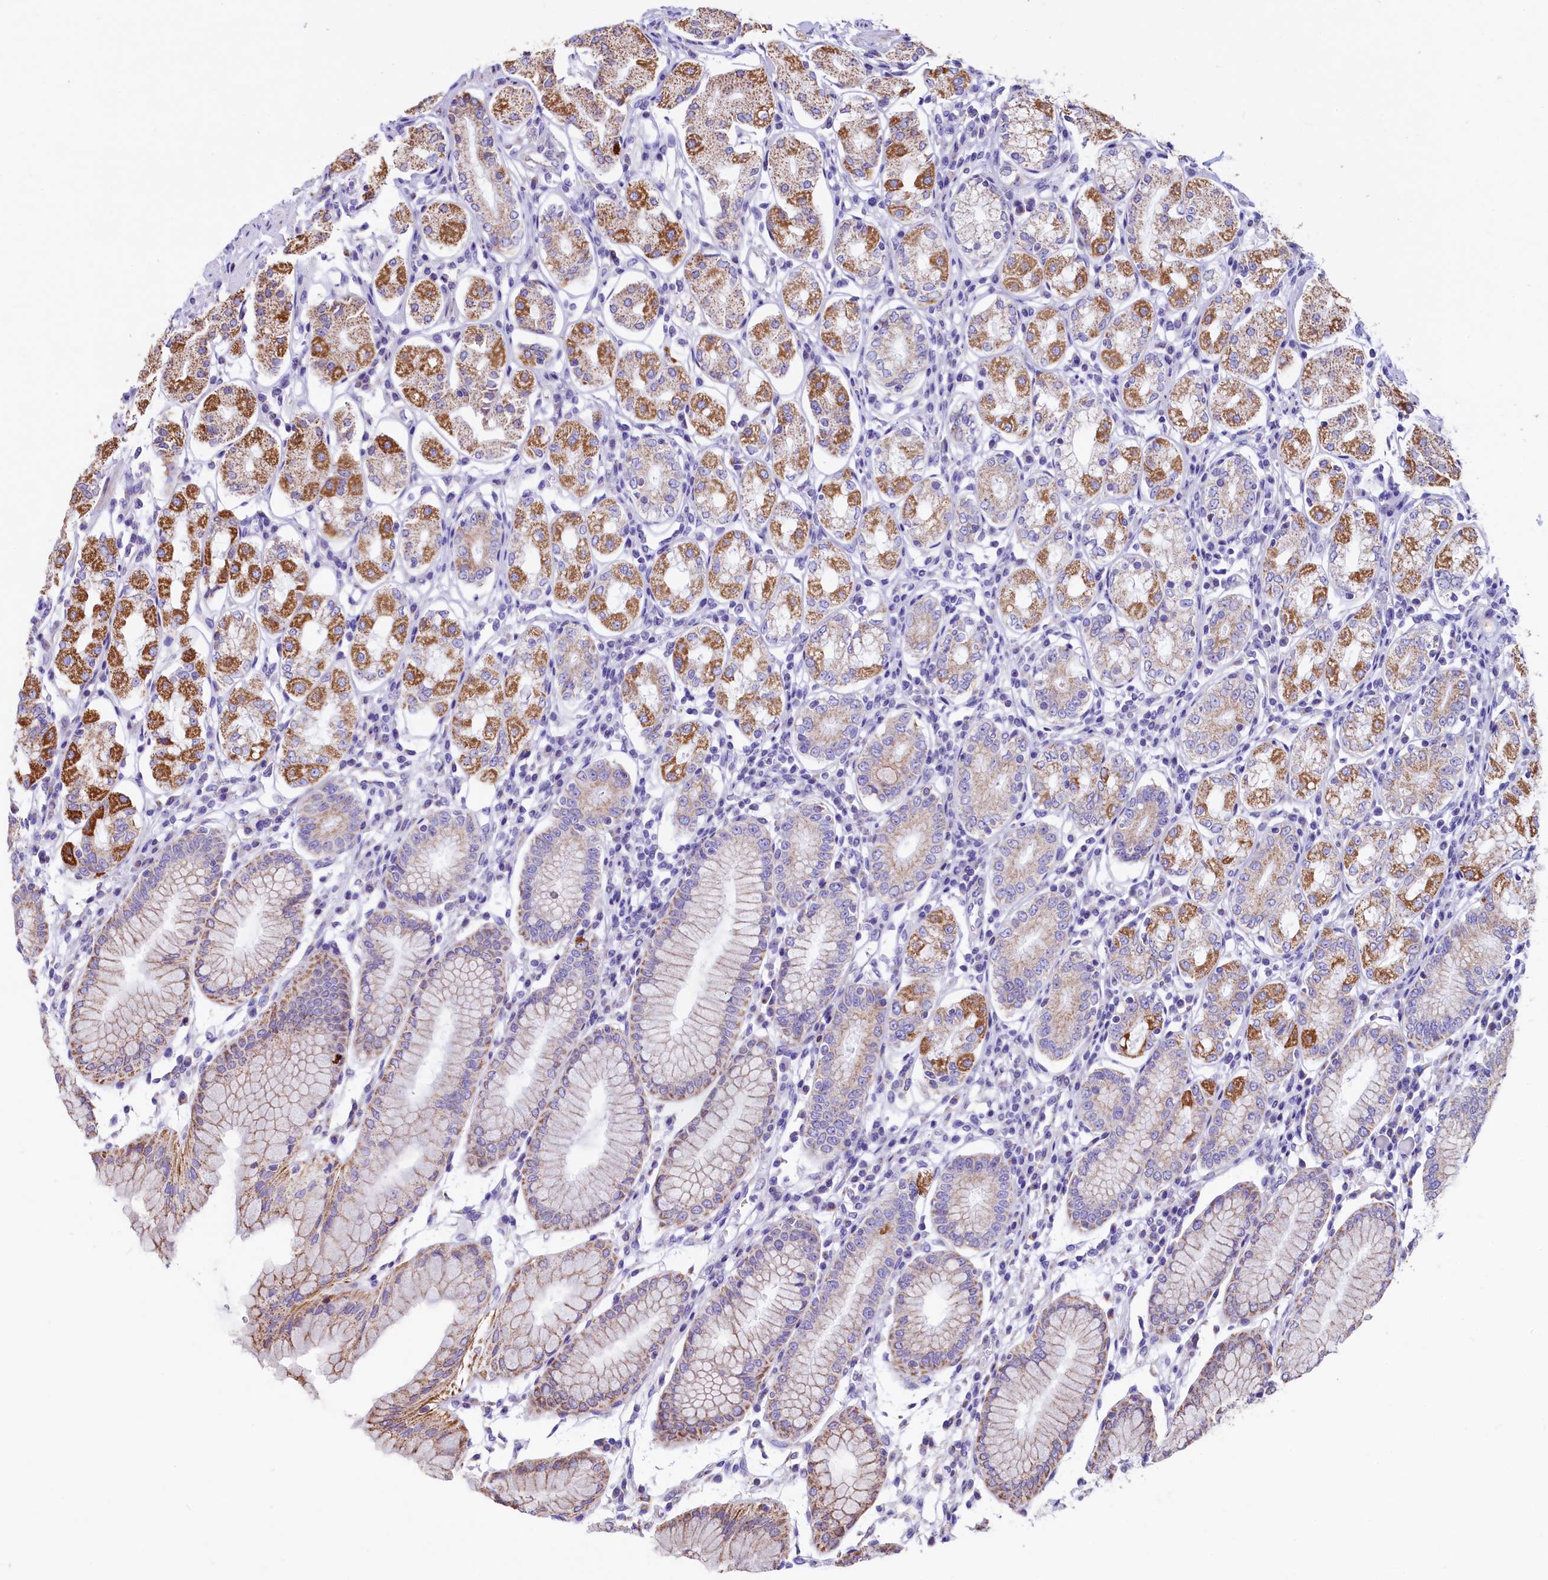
{"staining": {"intensity": "moderate", "quantity": "25%-75%", "location": "cytoplasmic/membranous"}, "tissue": "stomach", "cell_type": "Glandular cells", "image_type": "normal", "snomed": [{"axis": "morphology", "description": "Normal tissue, NOS"}, {"axis": "topography", "description": "Stomach"}, {"axis": "topography", "description": "Stomach, lower"}], "caption": "High-power microscopy captured an immunohistochemistry (IHC) photomicrograph of benign stomach, revealing moderate cytoplasmic/membranous staining in approximately 25%-75% of glandular cells.", "gene": "VWCE", "patient": {"sex": "female", "age": 56}}